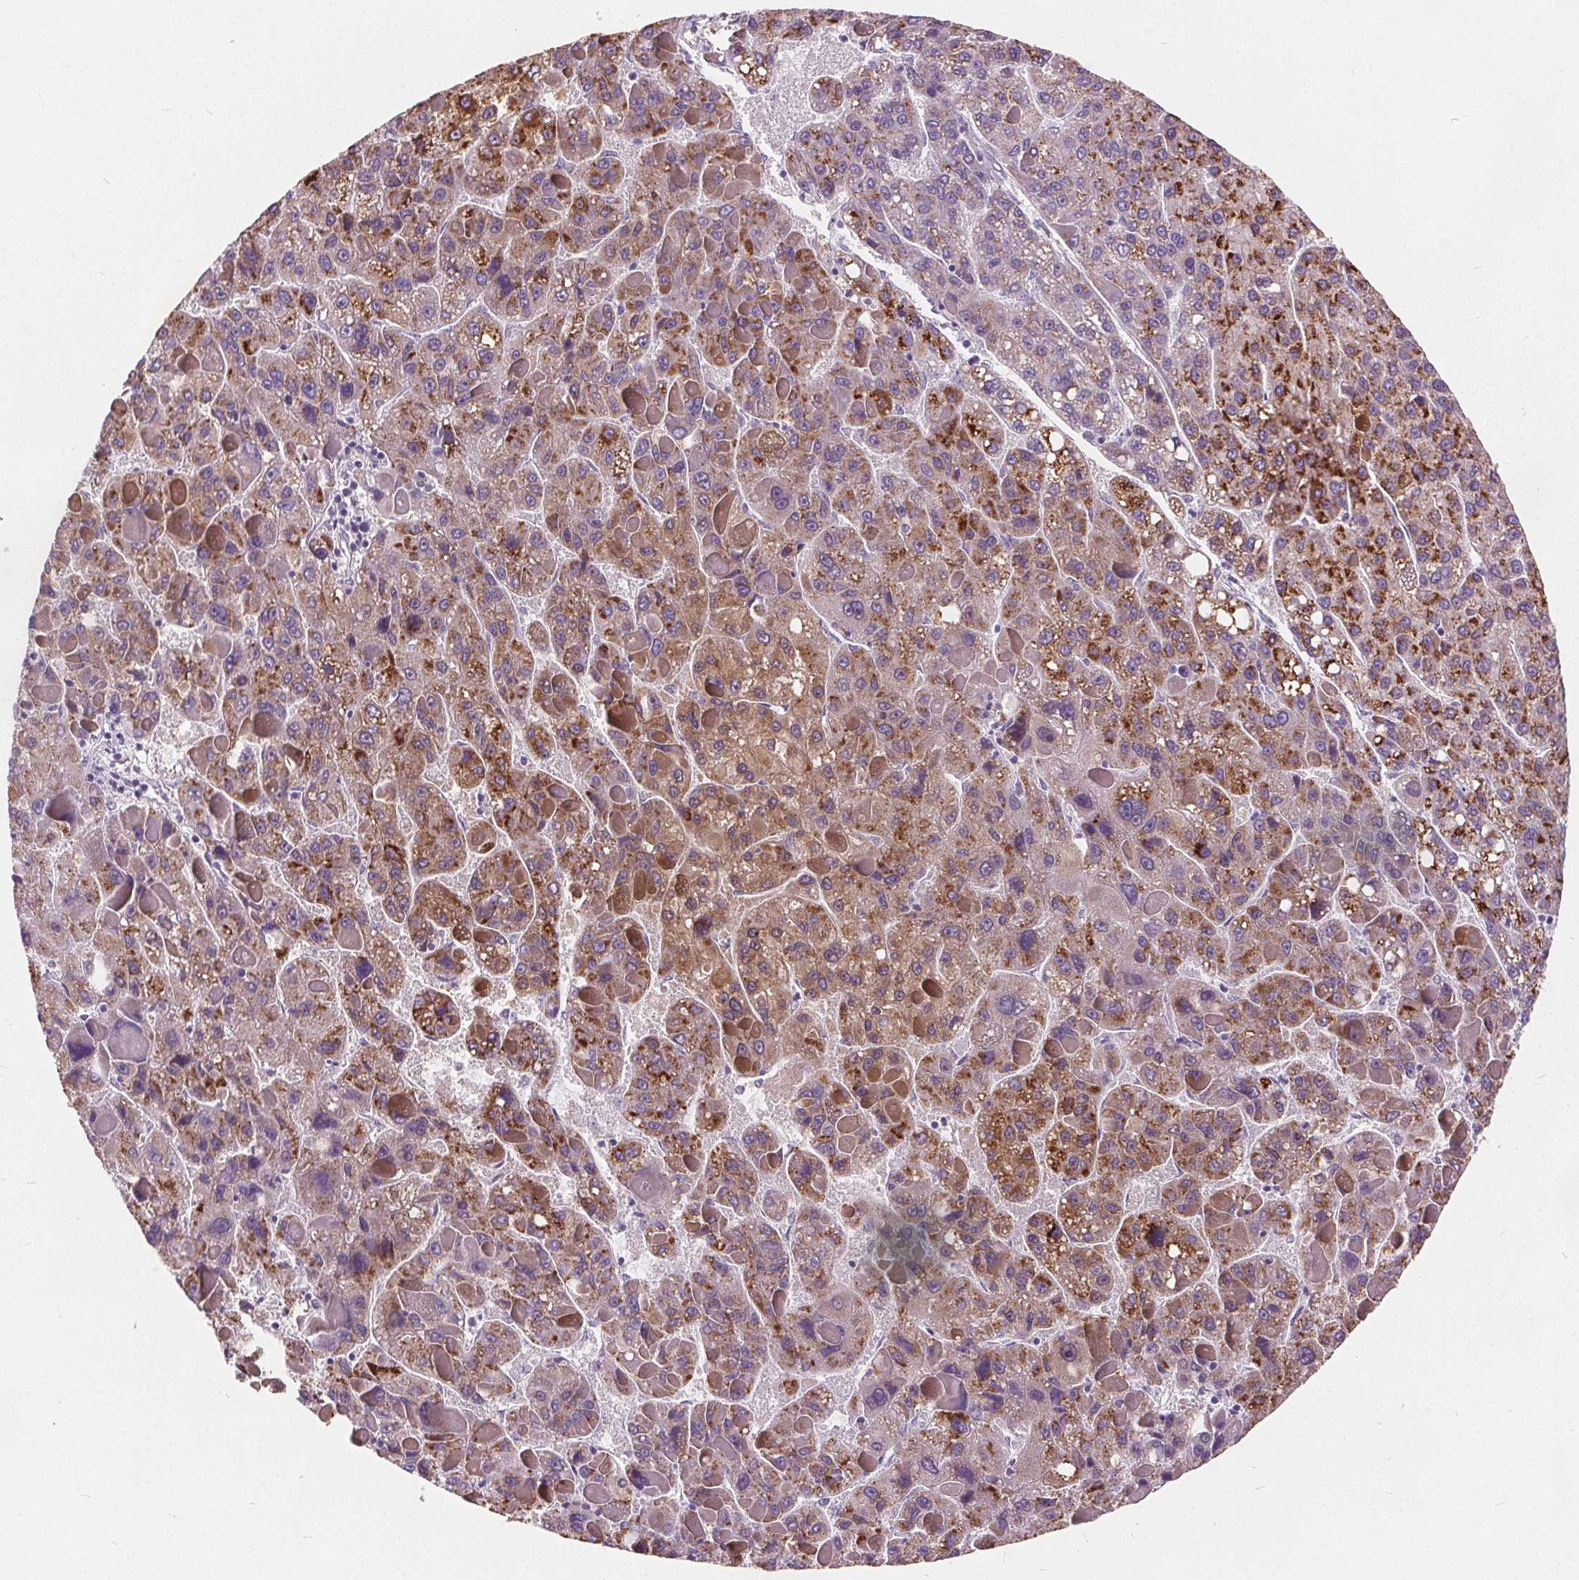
{"staining": {"intensity": "moderate", "quantity": "25%-75%", "location": "cytoplasmic/membranous"}, "tissue": "liver cancer", "cell_type": "Tumor cells", "image_type": "cancer", "snomed": [{"axis": "morphology", "description": "Carcinoma, Hepatocellular, NOS"}, {"axis": "topography", "description": "Liver"}], "caption": "Protein expression analysis of hepatocellular carcinoma (liver) demonstrates moderate cytoplasmic/membranous staining in about 25%-75% of tumor cells. The staining was performed using DAB to visualize the protein expression in brown, while the nuclei were stained in blue with hematoxylin (Magnification: 20x).", "gene": "ACOX2", "patient": {"sex": "female", "age": 82}}